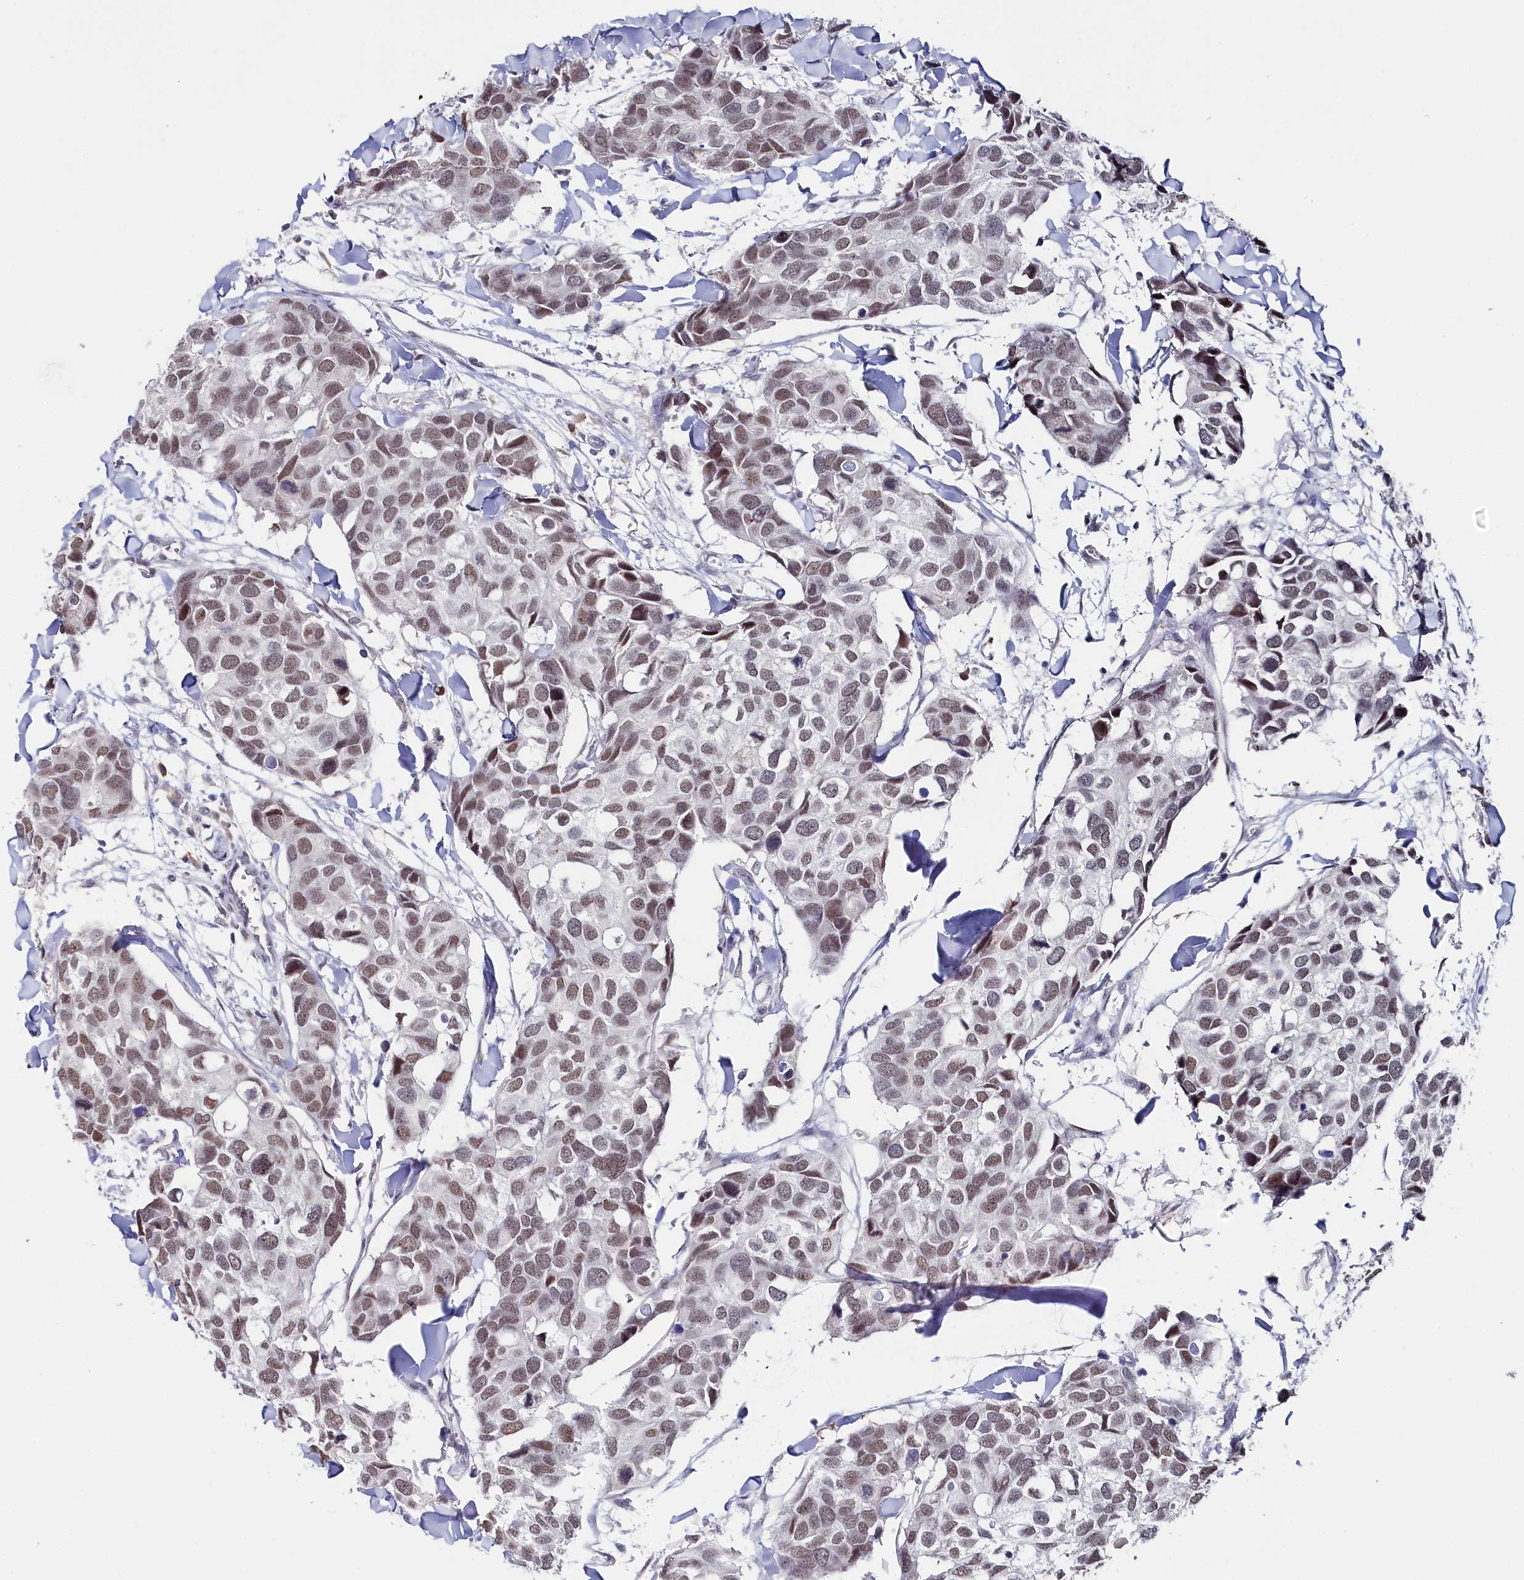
{"staining": {"intensity": "moderate", "quantity": ">75%", "location": "nuclear"}, "tissue": "breast cancer", "cell_type": "Tumor cells", "image_type": "cancer", "snomed": [{"axis": "morphology", "description": "Duct carcinoma"}, {"axis": "topography", "description": "Breast"}], "caption": "Protein expression analysis of human breast cancer (invasive ductal carcinoma) reveals moderate nuclear expression in about >75% of tumor cells. (DAB (3,3'-diaminobenzidine) = brown stain, brightfield microscopy at high magnification).", "gene": "TIGD4", "patient": {"sex": "female", "age": 83}}